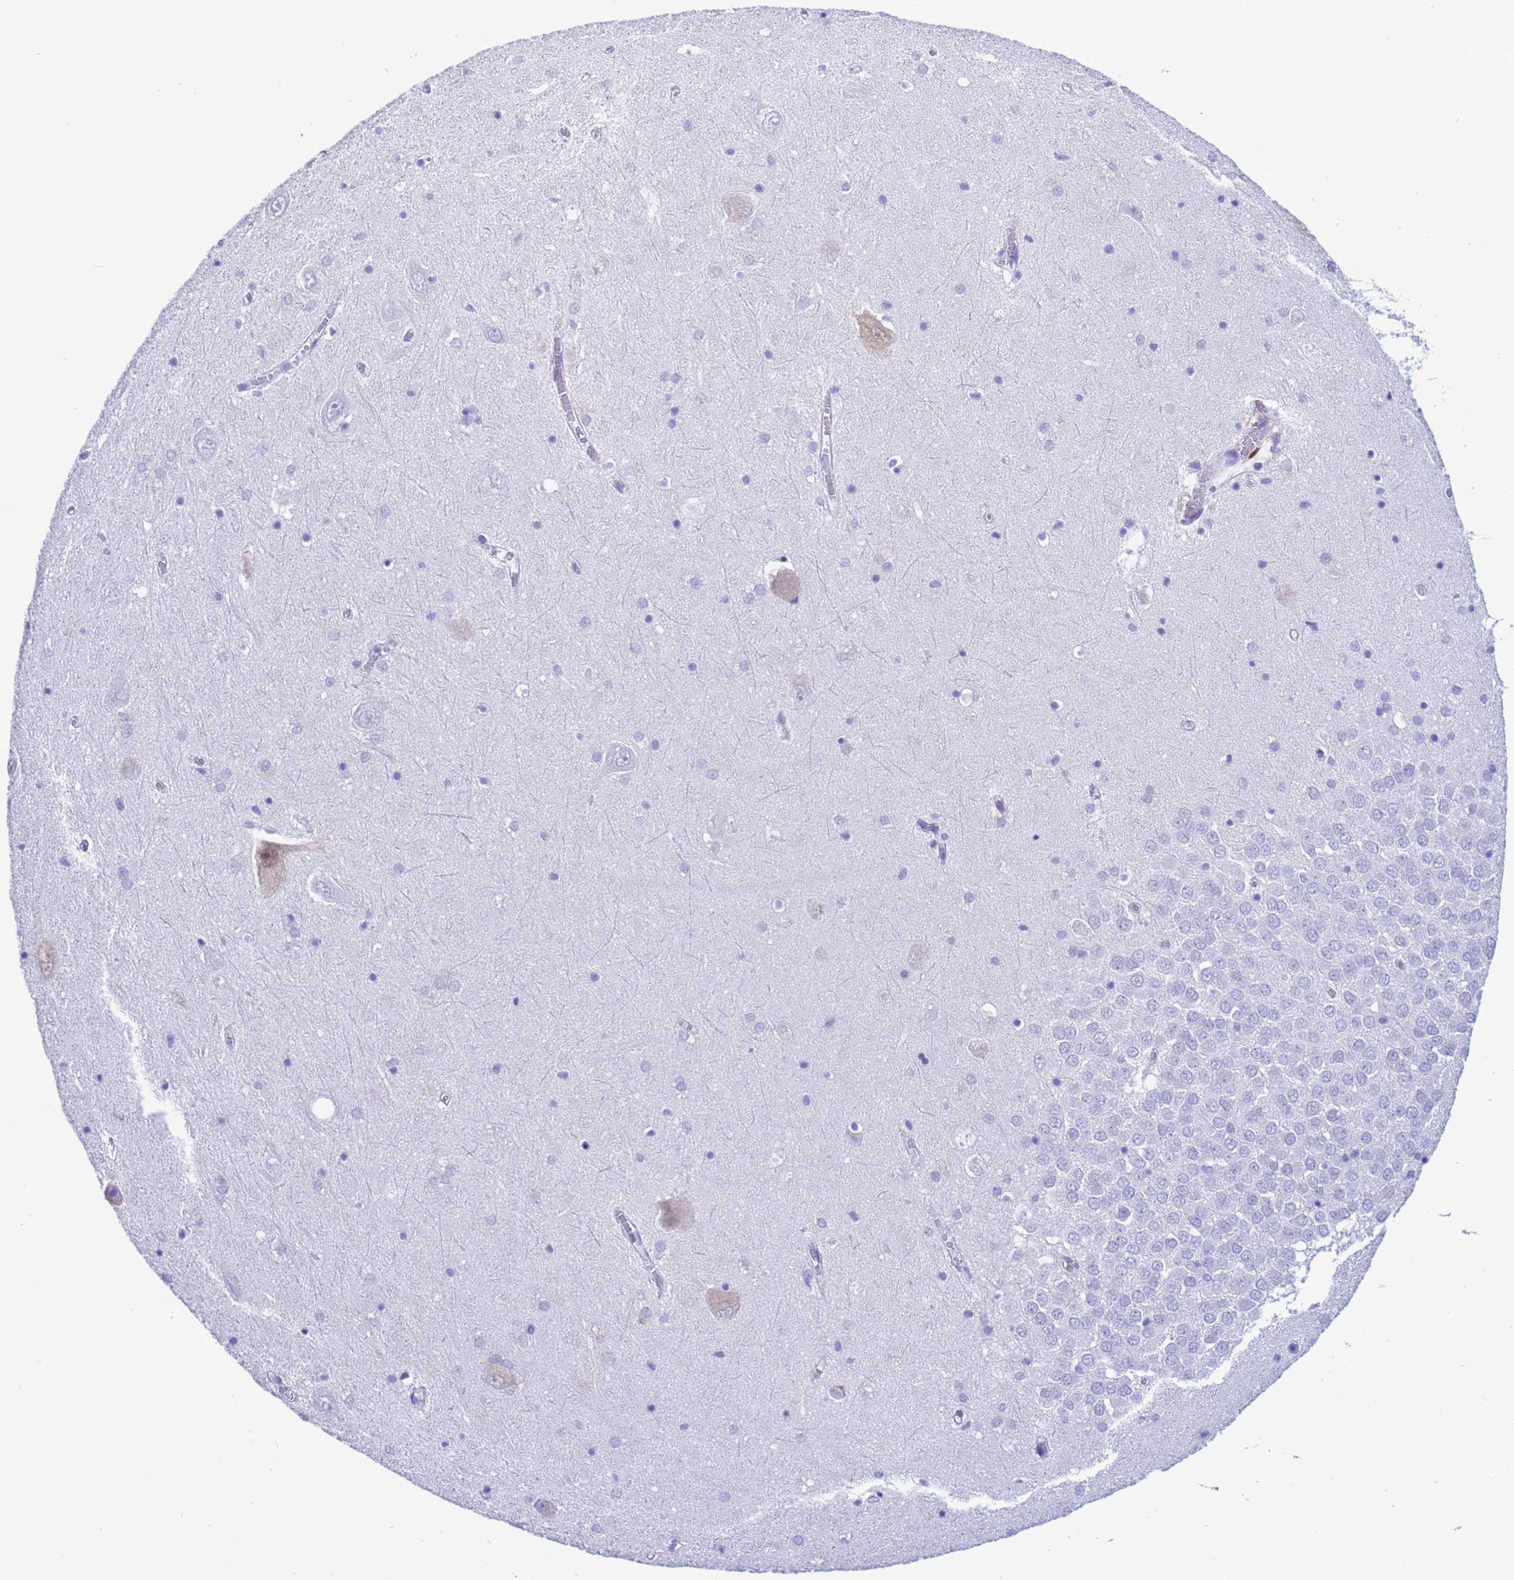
{"staining": {"intensity": "negative", "quantity": "none", "location": "none"}, "tissue": "hippocampus", "cell_type": "Glial cells", "image_type": "normal", "snomed": [{"axis": "morphology", "description": "Normal tissue, NOS"}, {"axis": "topography", "description": "Hippocampus"}], "caption": "IHC image of benign hippocampus: hippocampus stained with DAB demonstrates no significant protein expression in glial cells.", "gene": "AKR1C2", "patient": {"sex": "male", "age": 70}}